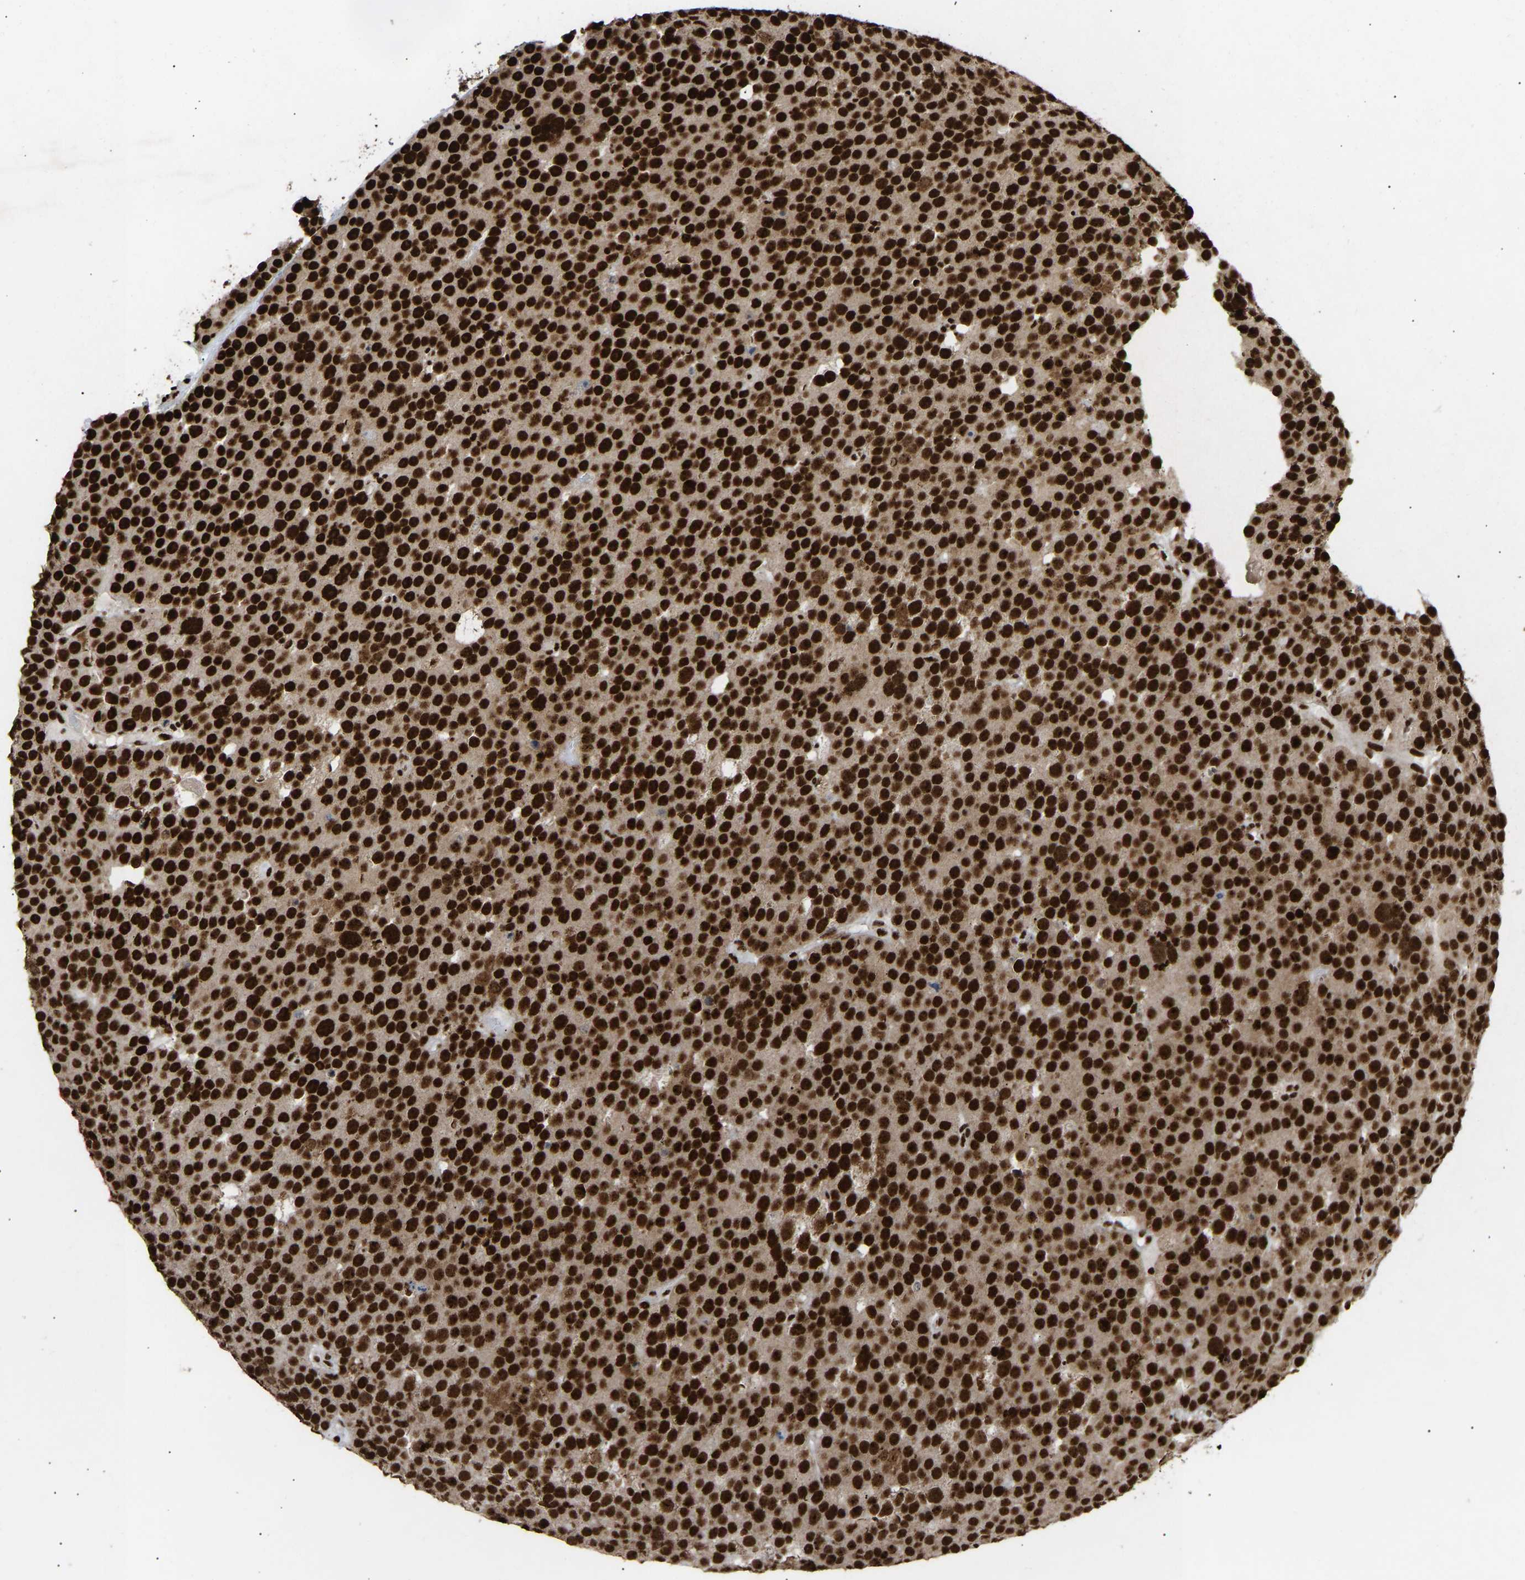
{"staining": {"intensity": "strong", "quantity": ">75%", "location": "nuclear"}, "tissue": "testis cancer", "cell_type": "Tumor cells", "image_type": "cancer", "snomed": [{"axis": "morphology", "description": "Seminoma, NOS"}, {"axis": "topography", "description": "Testis"}], "caption": "The image demonstrates staining of testis cancer (seminoma), revealing strong nuclear protein positivity (brown color) within tumor cells.", "gene": "ALYREF", "patient": {"sex": "male", "age": 71}}